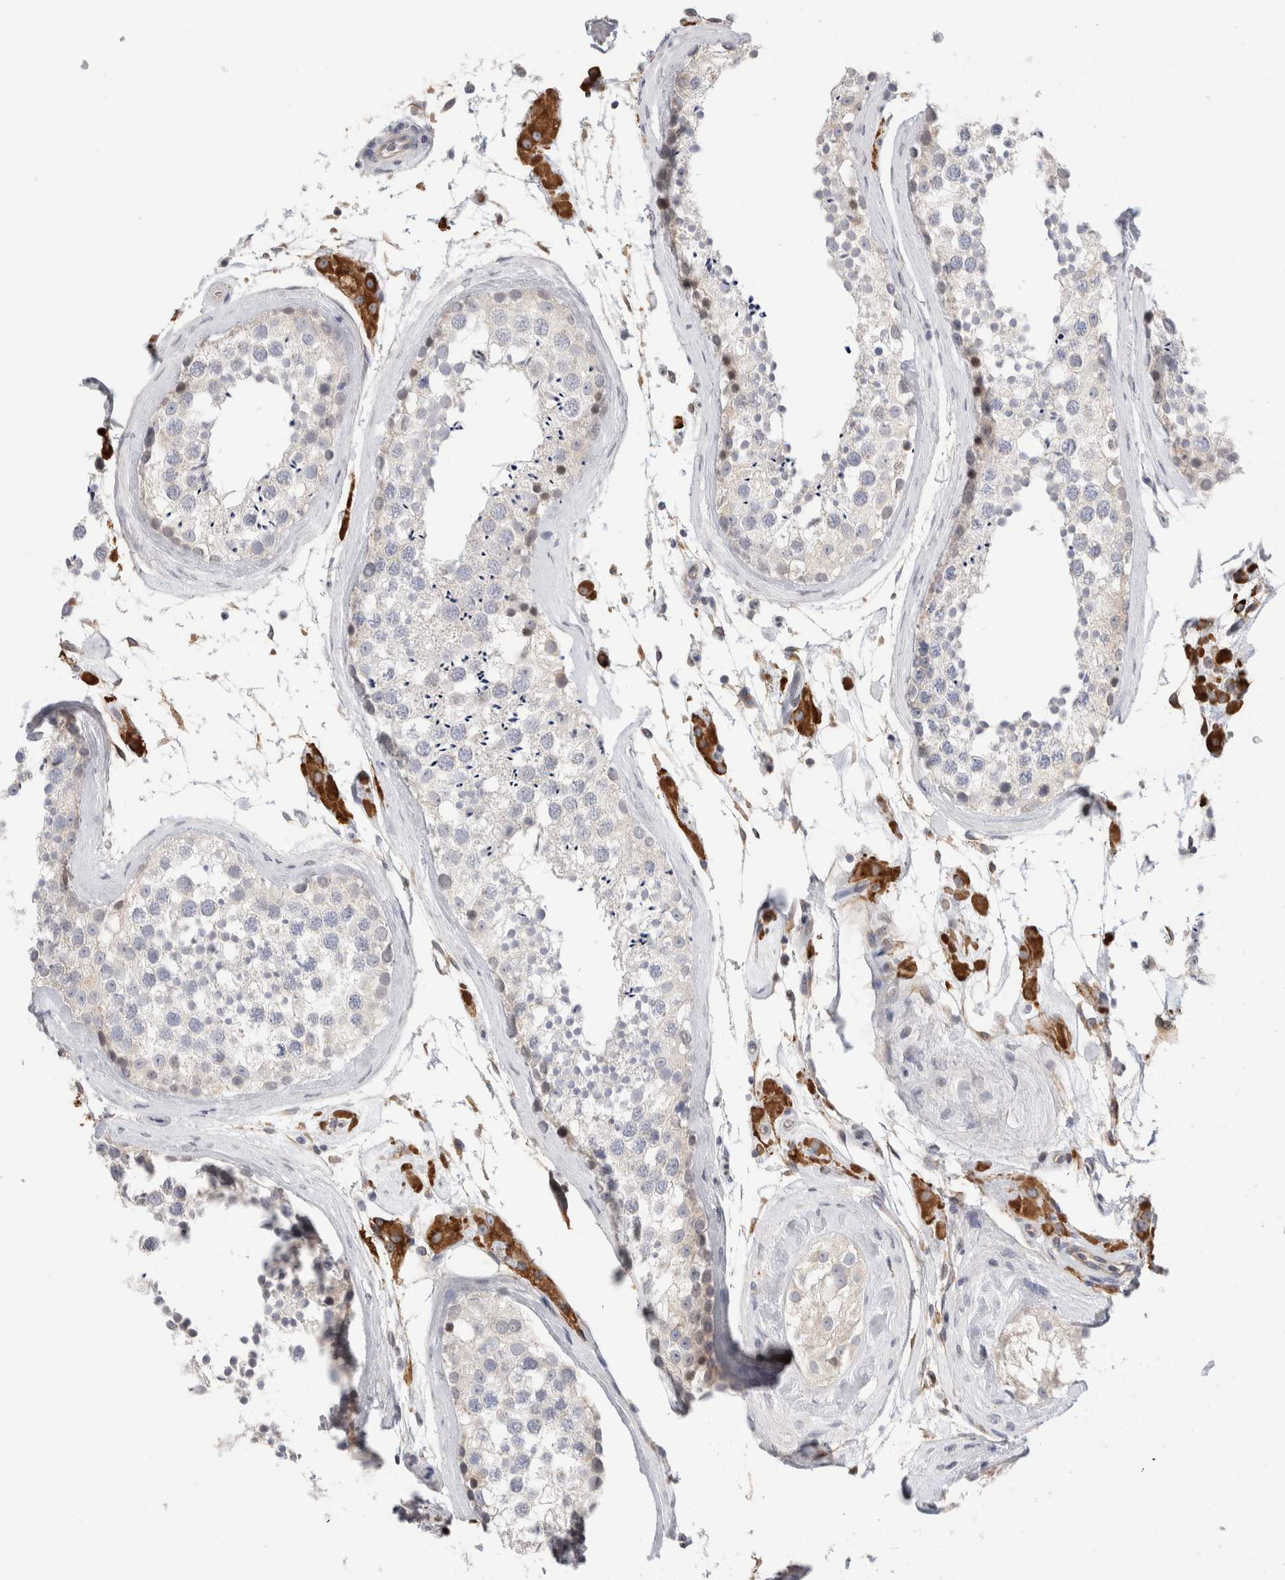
{"staining": {"intensity": "weak", "quantity": "<25%", "location": "cytoplasmic/membranous"}, "tissue": "testis", "cell_type": "Cells in seminiferous ducts", "image_type": "normal", "snomed": [{"axis": "morphology", "description": "Normal tissue, NOS"}, {"axis": "topography", "description": "Testis"}], "caption": "Cells in seminiferous ducts are negative for protein expression in normal human testis. (DAB immunohistochemistry (IHC) visualized using brightfield microscopy, high magnification).", "gene": "SYTL5", "patient": {"sex": "male", "age": 46}}